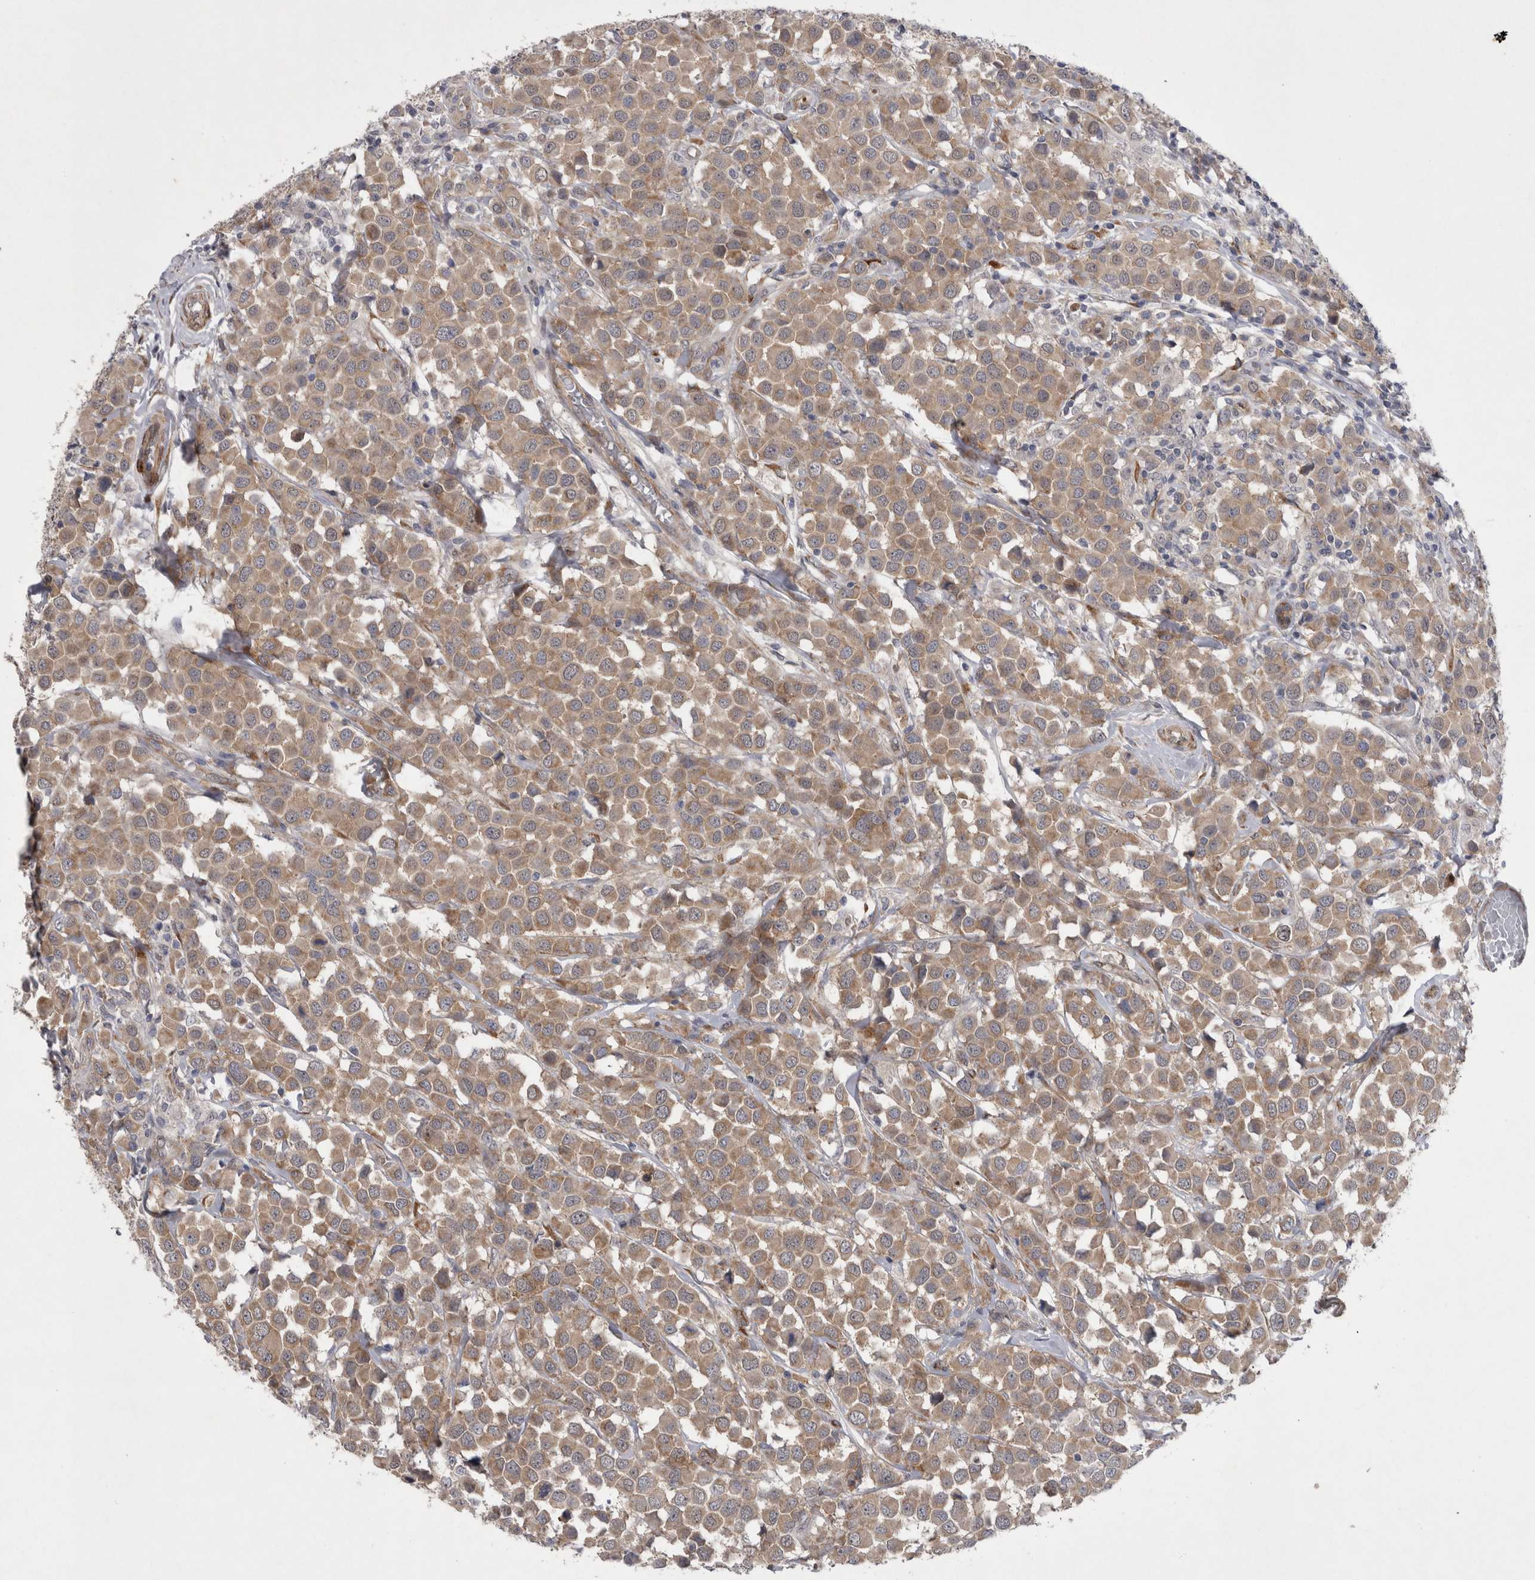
{"staining": {"intensity": "weak", "quantity": ">75%", "location": "cytoplasmic/membranous"}, "tissue": "breast cancer", "cell_type": "Tumor cells", "image_type": "cancer", "snomed": [{"axis": "morphology", "description": "Duct carcinoma"}, {"axis": "topography", "description": "Breast"}], "caption": "A low amount of weak cytoplasmic/membranous positivity is present in approximately >75% of tumor cells in breast cancer (intraductal carcinoma) tissue.", "gene": "DDX6", "patient": {"sex": "female", "age": 61}}